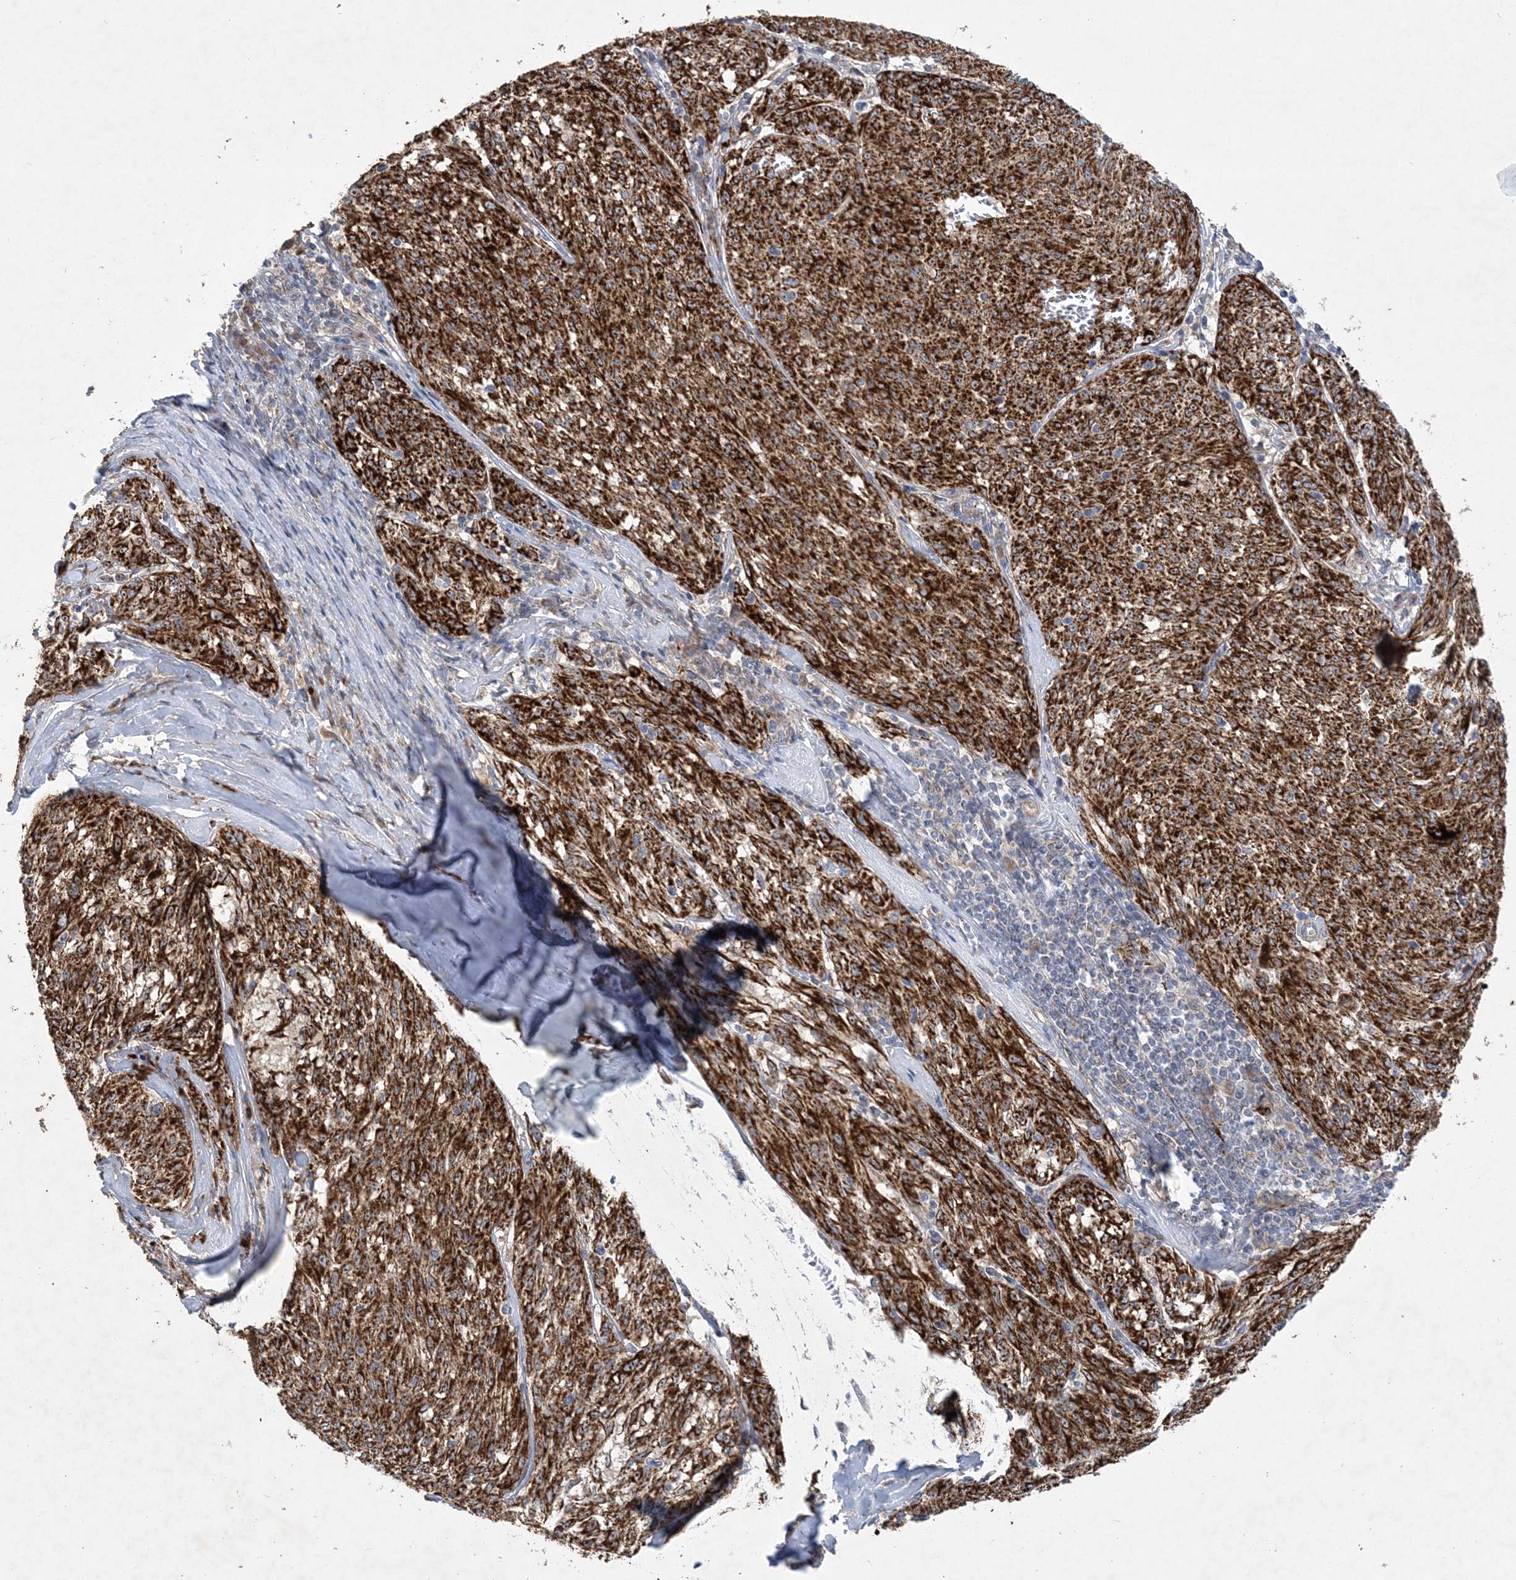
{"staining": {"intensity": "strong", "quantity": ">75%", "location": "cytoplasmic/membranous"}, "tissue": "melanoma", "cell_type": "Tumor cells", "image_type": "cancer", "snomed": [{"axis": "morphology", "description": "Malignant melanoma, NOS"}, {"axis": "topography", "description": "Skin"}], "caption": "A brown stain shows strong cytoplasmic/membranous positivity of a protein in melanoma tumor cells.", "gene": "FEZ2", "patient": {"sex": "female", "age": 72}}